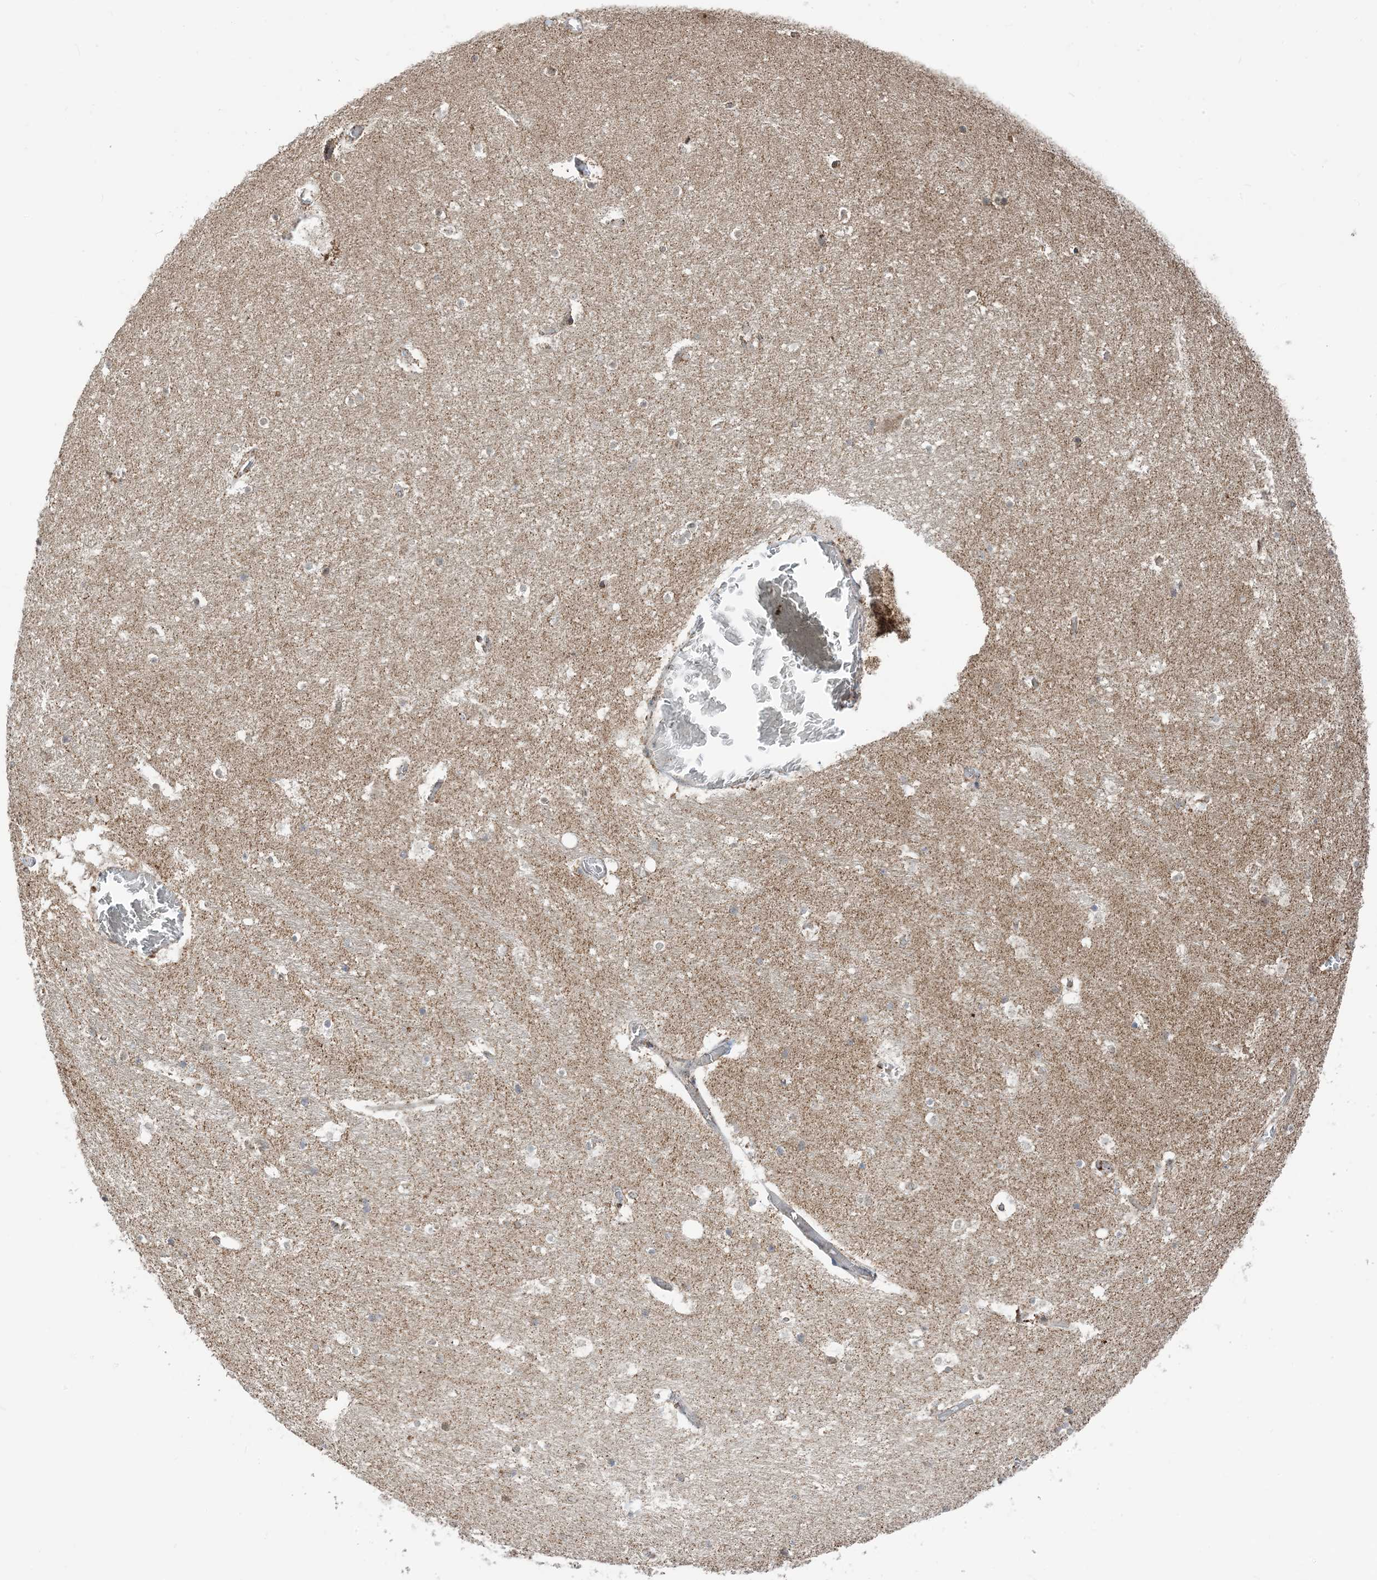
{"staining": {"intensity": "weak", "quantity": "25%-75%", "location": "cytoplasmic/membranous"}, "tissue": "hippocampus", "cell_type": "Glial cells", "image_type": "normal", "snomed": [{"axis": "morphology", "description": "Normal tissue, NOS"}, {"axis": "topography", "description": "Hippocampus"}], "caption": "Immunohistochemistry (DAB (3,3'-diaminobenzidine)) staining of benign hippocampus reveals weak cytoplasmic/membranous protein staining in approximately 25%-75% of glial cells. The protein is shown in brown color, while the nuclei are stained blue.", "gene": "MAPKBP1", "patient": {"sex": "female", "age": 52}}